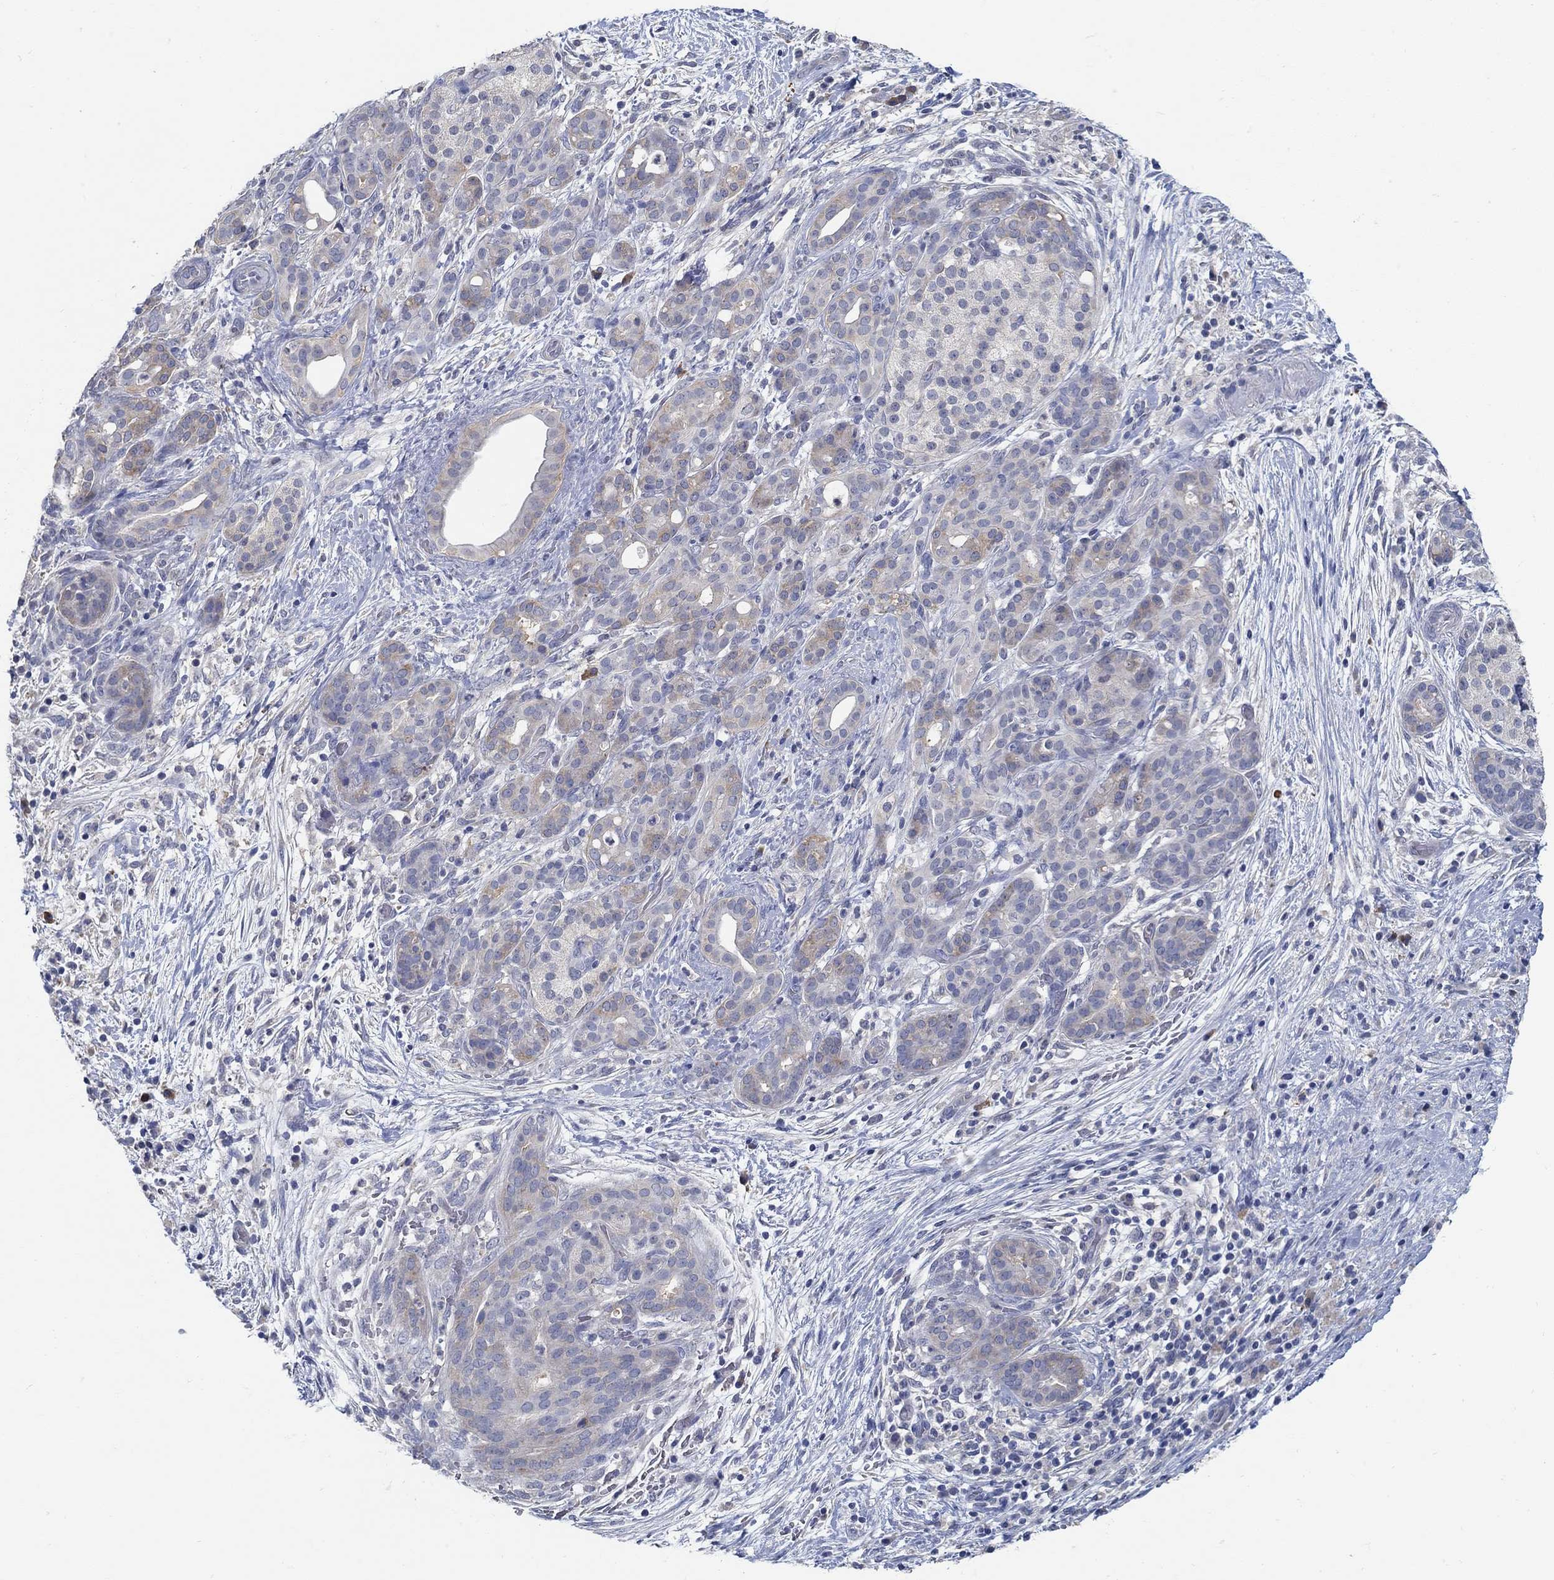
{"staining": {"intensity": "moderate", "quantity": "<25%", "location": "cytoplasmic/membranous"}, "tissue": "pancreatic cancer", "cell_type": "Tumor cells", "image_type": "cancer", "snomed": [{"axis": "morphology", "description": "Adenocarcinoma, NOS"}, {"axis": "topography", "description": "Pancreas"}], "caption": "Human adenocarcinoma (pancreatic) stained with a brown dye shows moderate cytoplasmic/membranous positive expression in approximately <25% of tumor cells.", "gene": "PCDH11X", "patient": {"sex": "male", "age": 44}}